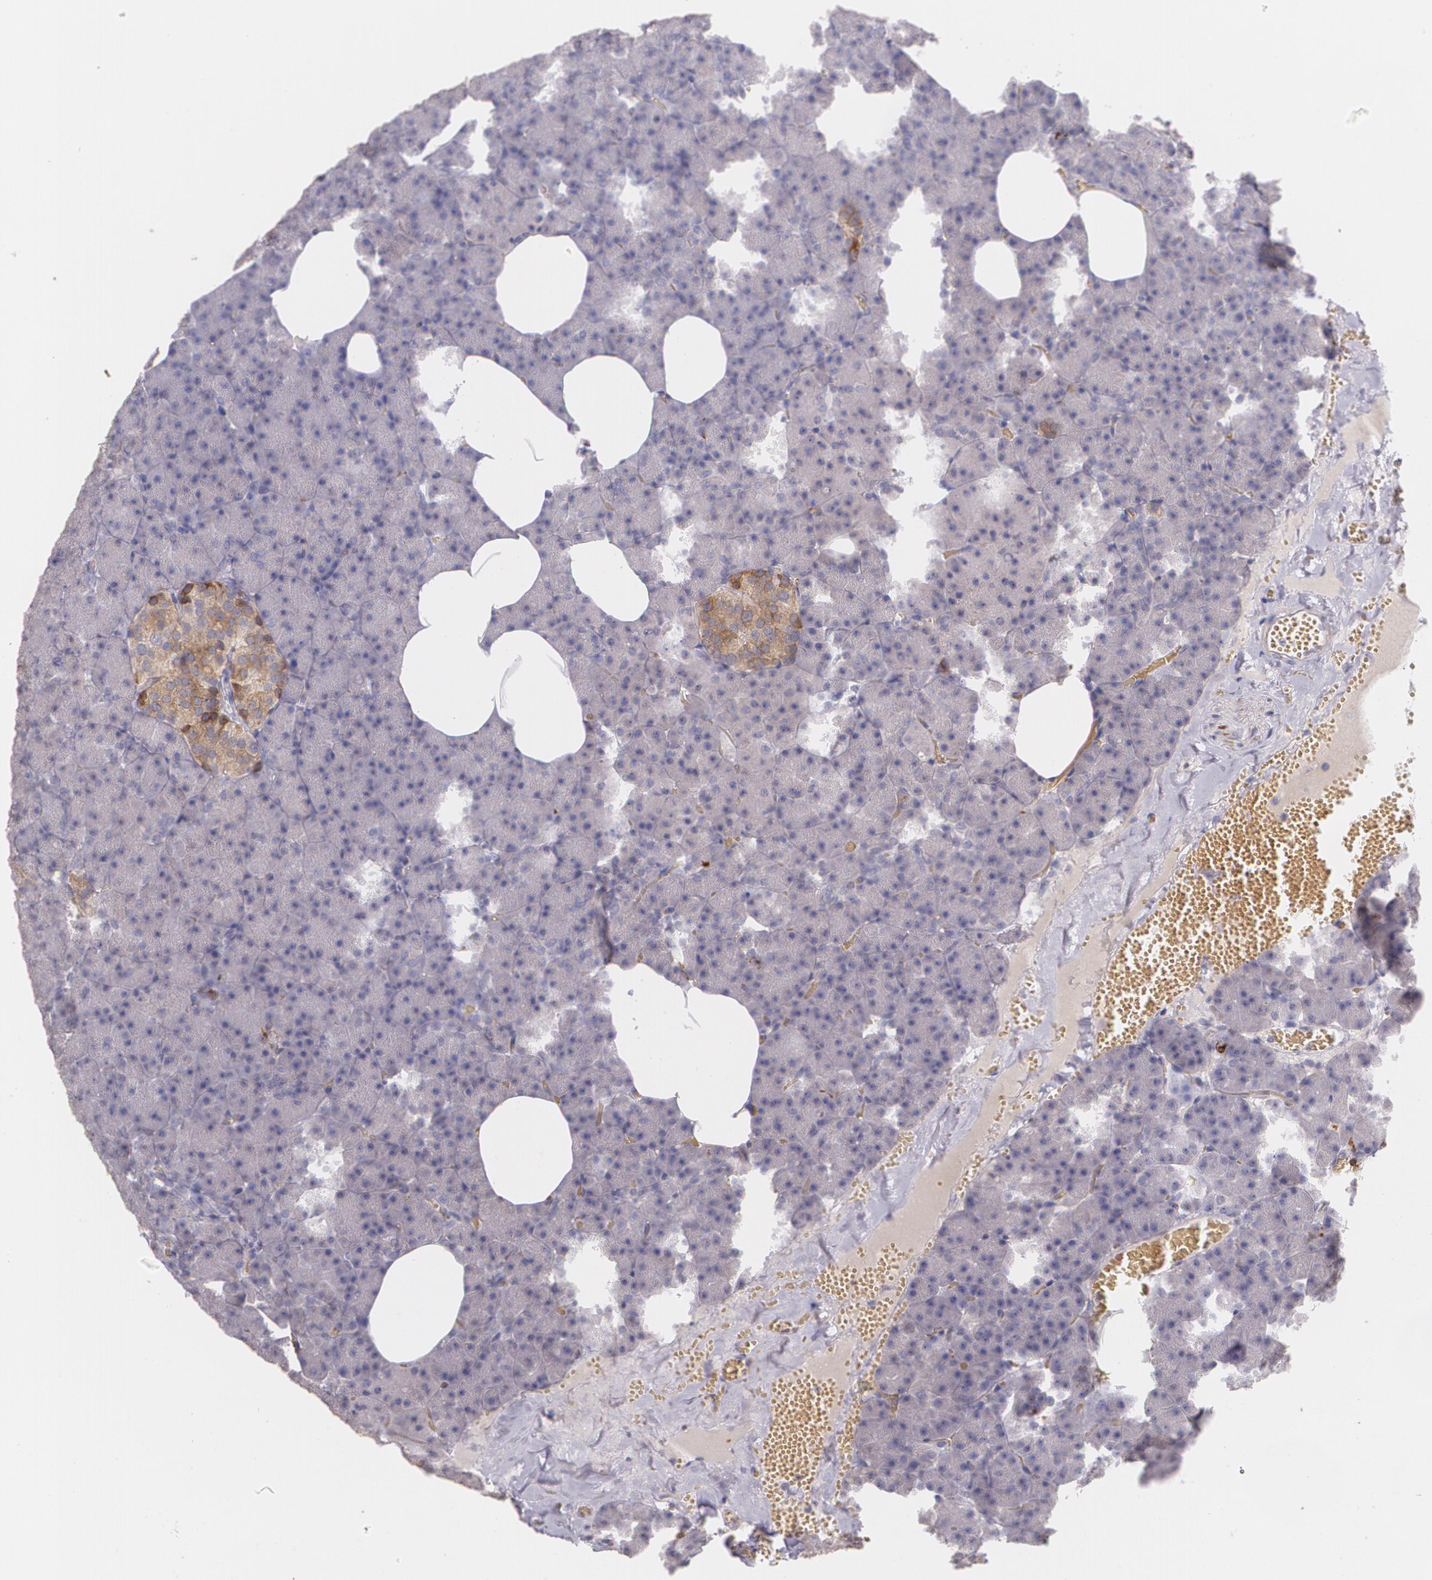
{"staining": {"intensity": "negative", "quantity": "none", "location": "none"}, "tissue": "pancreas", "cell_type": "Exocrine glandular cells", "image_type": "normal", "snomed": [{"axis": "morphology", "description": "Normal tissue, NOS"}, {"axis": "topography", "description": "Pancreas"}], "caption": "This is an immunohistochemistry micrograph of unremarkable human pancreas. There is no expression in exocrine glandular cells.", "gene": "RTN1", "patient": {"sex": "female", "age": 35}}